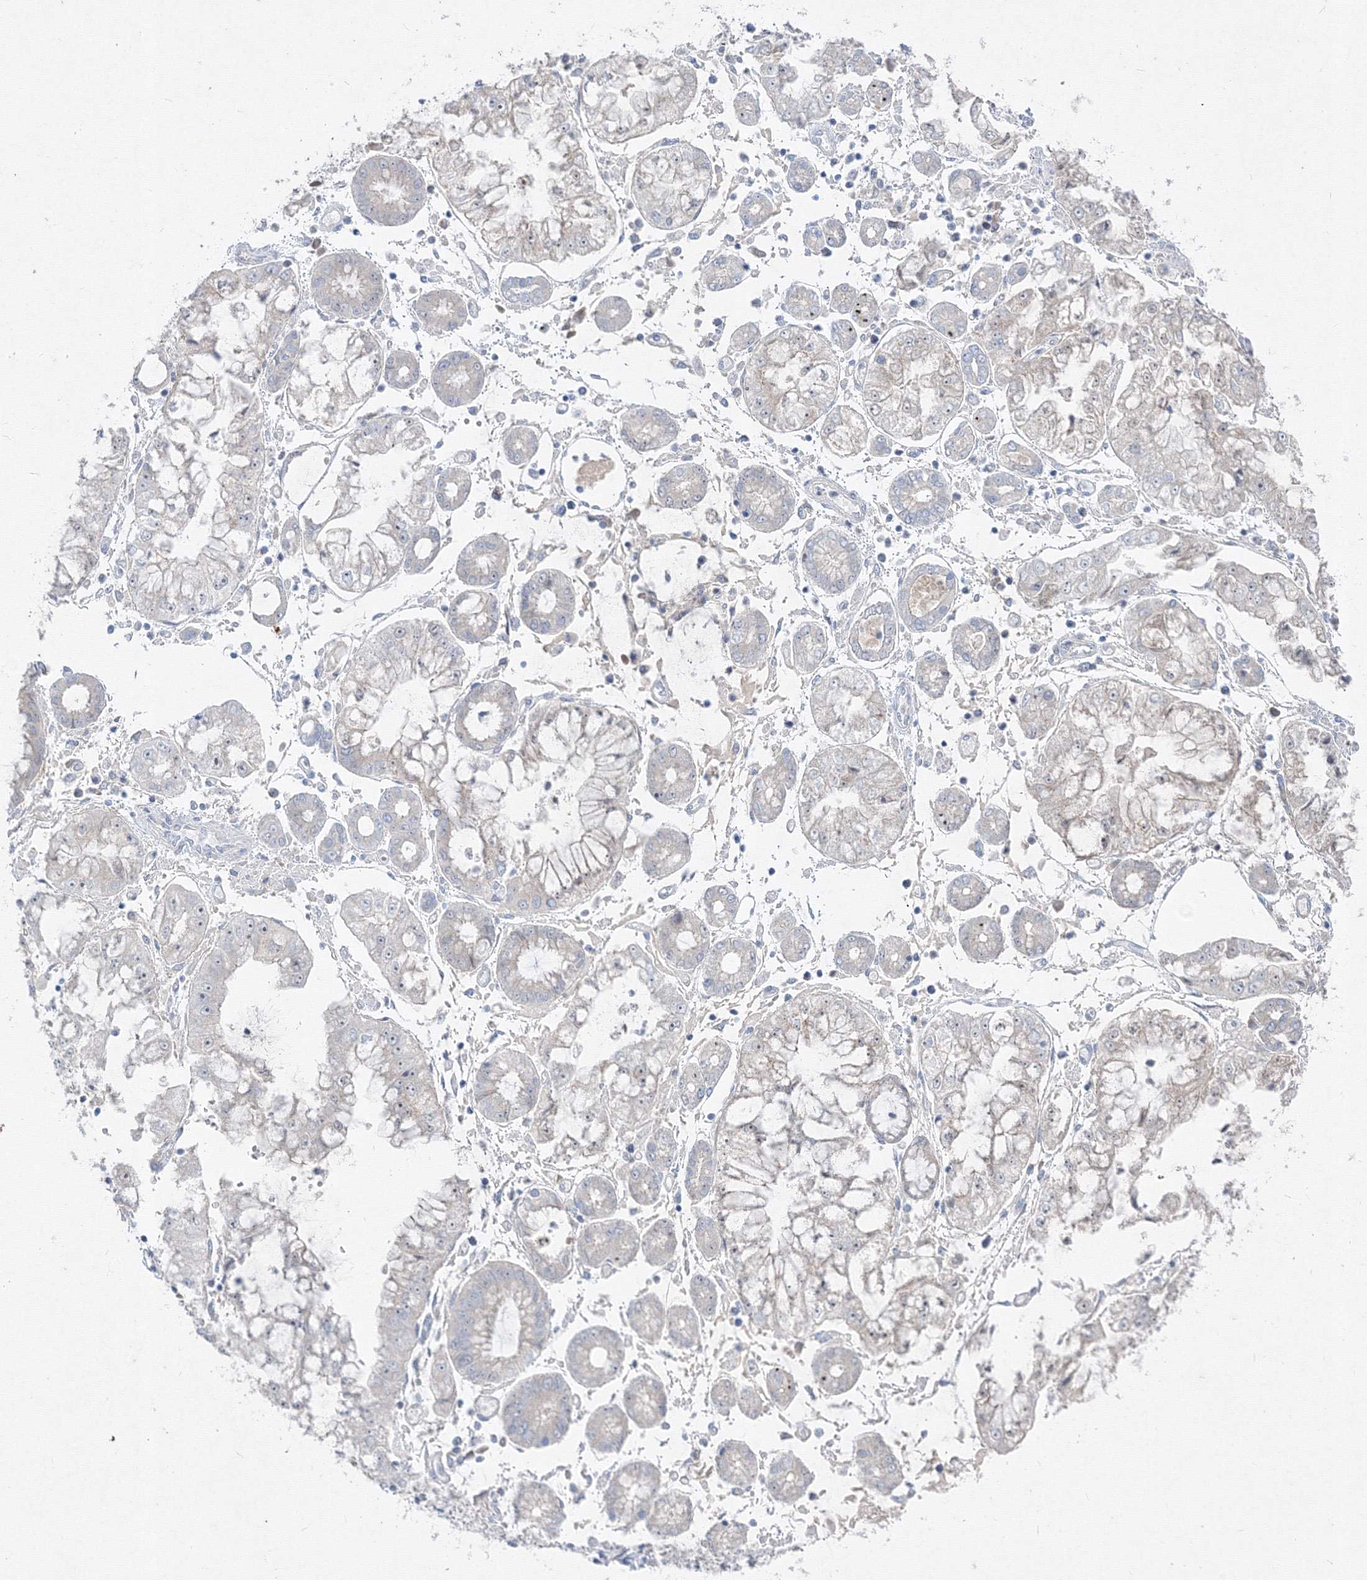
{"staining": {"intensity": "negative", "quantity": "none", "location": "none"}, "tissue": "stomach cancer", "cell_type": "Tumor cells", "image_type": "cancer", "snomed": [{"axis": "morphology", "description": "Adenocarcinoma, NOS"}, {"axis": "topography", "description": "Stomach"}], "caption": "Tumor cells are negative for brown protein staining in stomach cancer. (DAB (3,3'-diaminobenzidine) immunohistochemistry (IHC) visualized using brightfield microscopy, high magnification).", "gene": "FBXL8", "patient": {"sex": "male", "age": 76}}